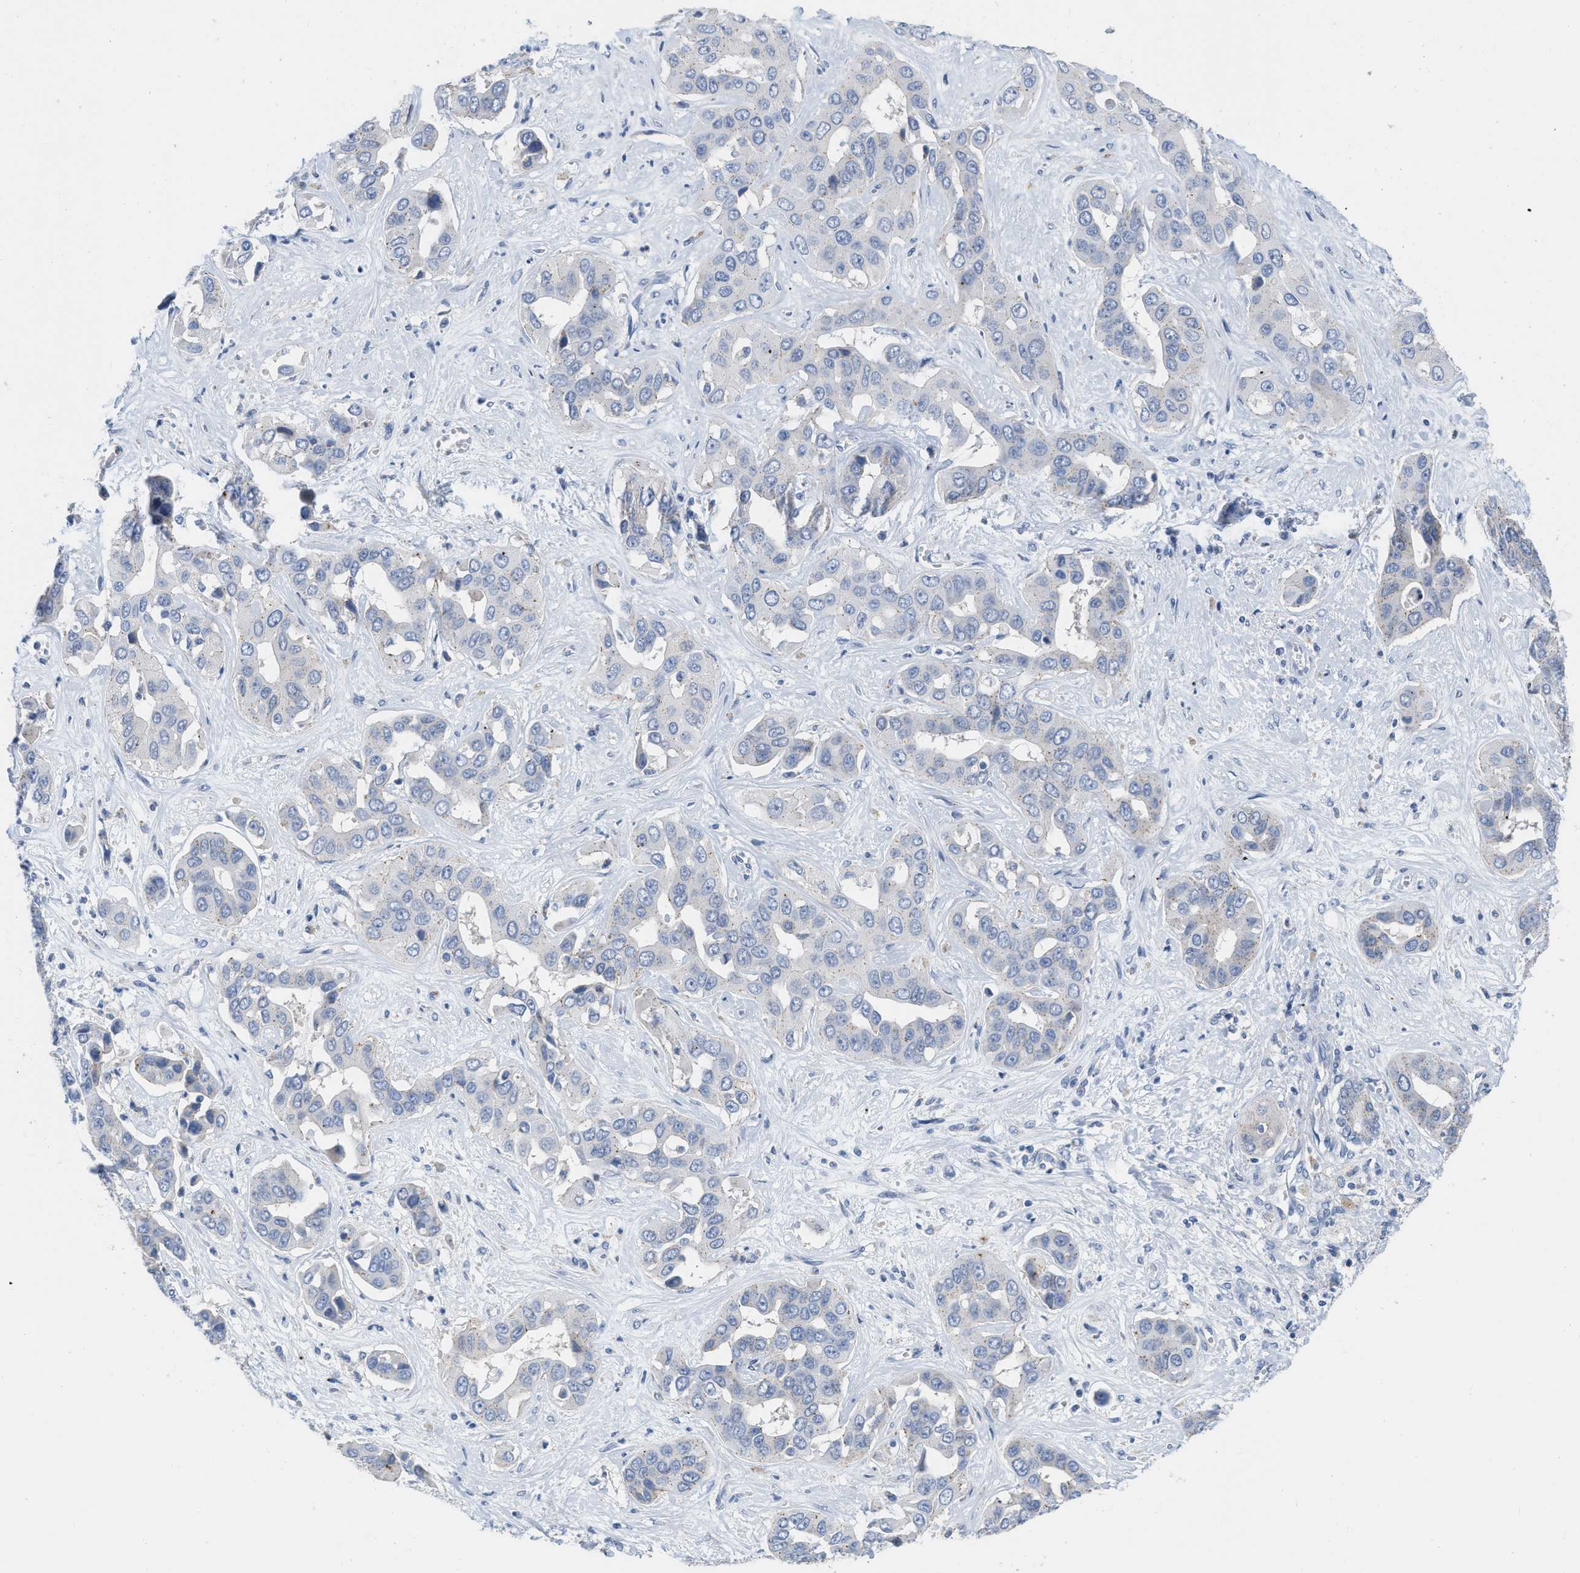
{"staining": {"intensity": "negative", "quantity": "none", "location": "none"}, "tissue": "liver cancer", "cell_type": "Tumor cells", "image_type": "cancer", "snomed": [{"axis": "morphology", "description": "Cholangiocarcinoma"}, {"axis": "topography", "description": "Liver"}], "caption": "A micrograph of human liver cancer (cholangiocarcinoma) is negative for staining in tumor cells. The staining is performed using DAB brown chromogen with nuclei counter-stained in using hematoxylin.", "gene": "CRYM", "patient": {"sex": "female", "age": 52}}